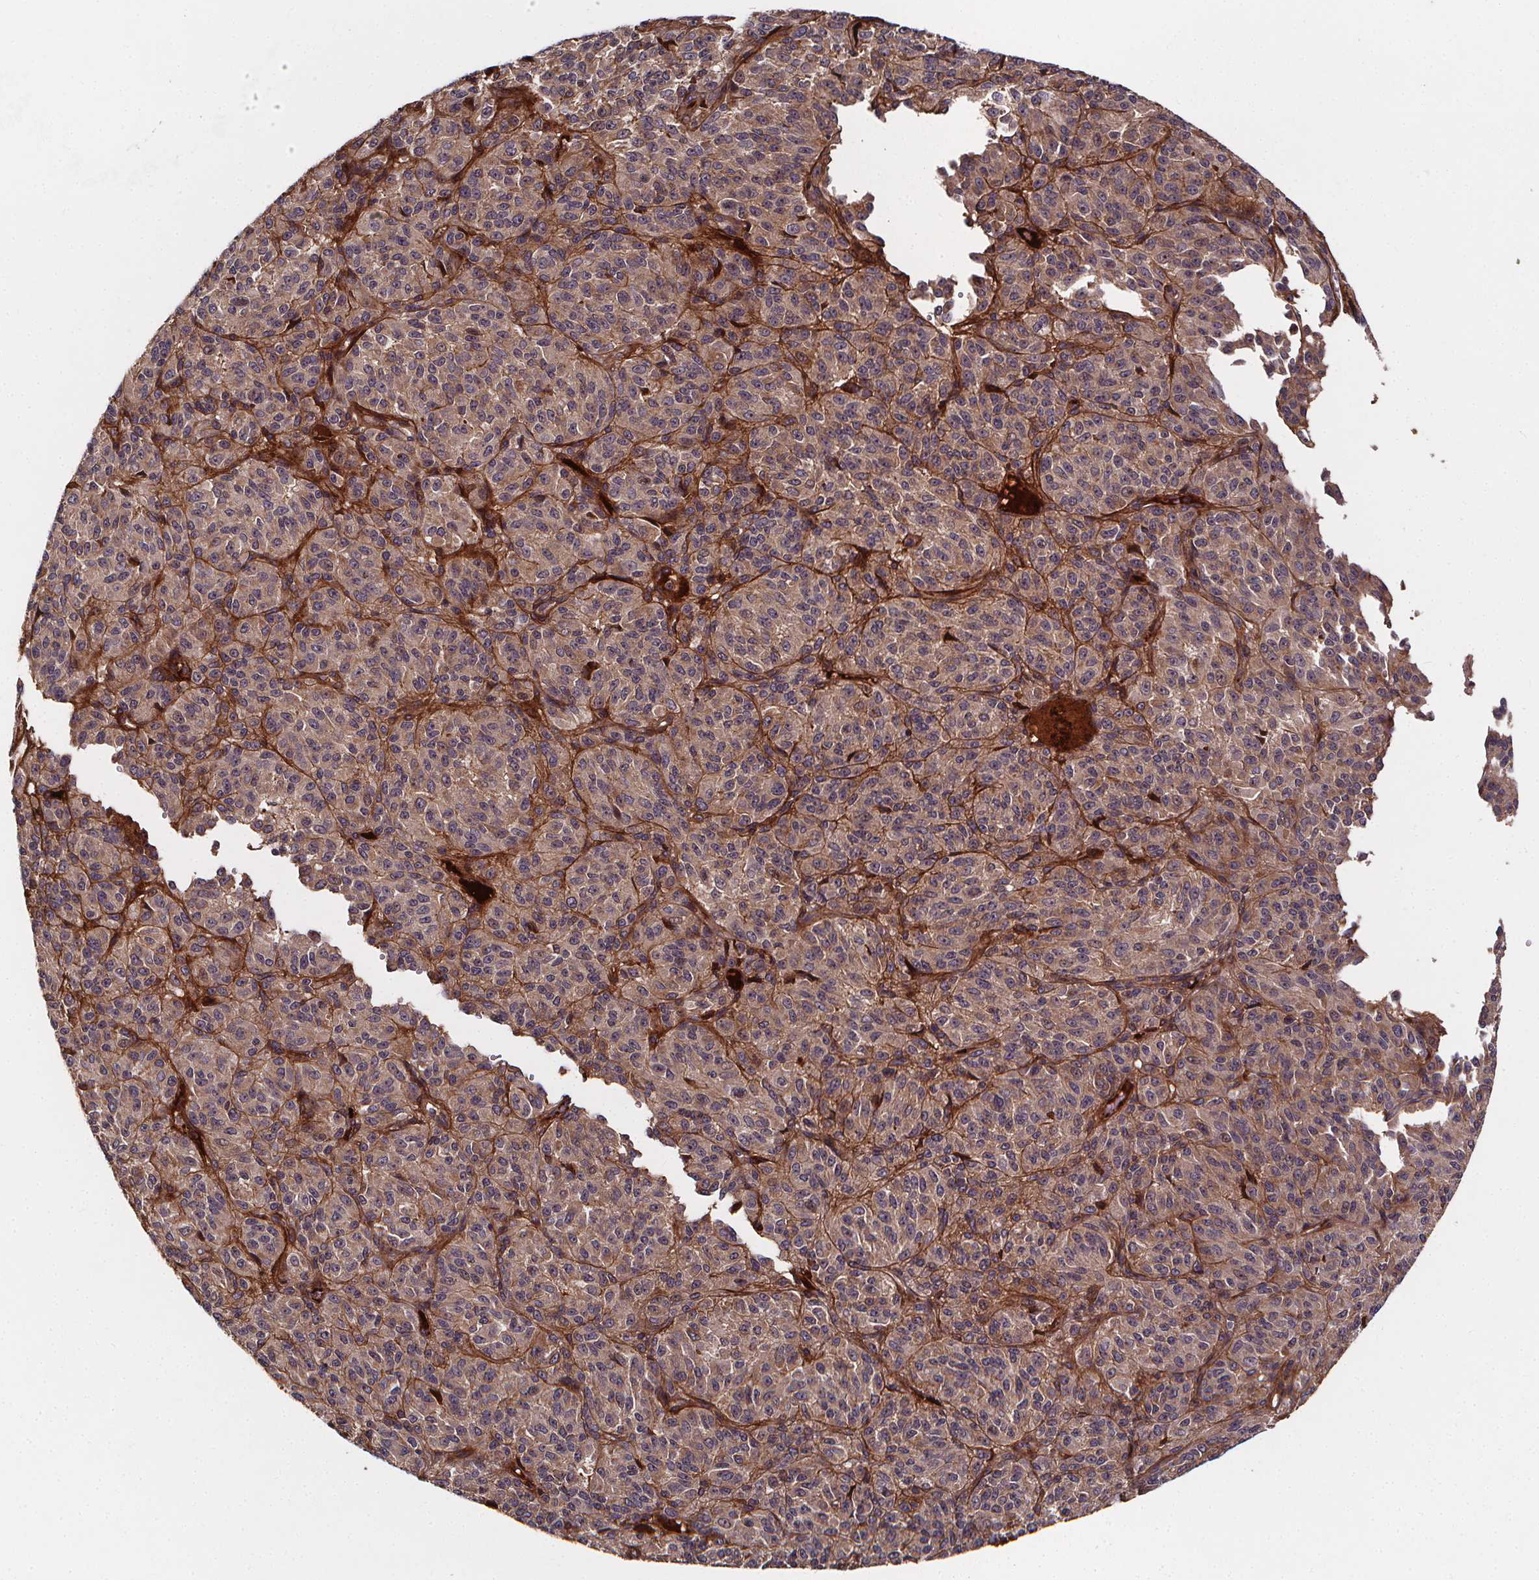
{"staining": {"intensity": "weak", "quantity": "<25%", "location": "cytoplasmic/membranous"}, "tissue": "melanoma", "cell_type": "Tumor cells", "image_type": "cancer", "snomed": [{"axis": "morphology", "description": "Malignant melanoma, Metastatic site"}, {"axis": "topography", "description": "Brain"}], "caption": "Melanoma was stained to show a protein in brown. There is no significant positivity in tumor cells.", "gene": "AEBP1", "patient": {"sex": "female", "age": 56}}